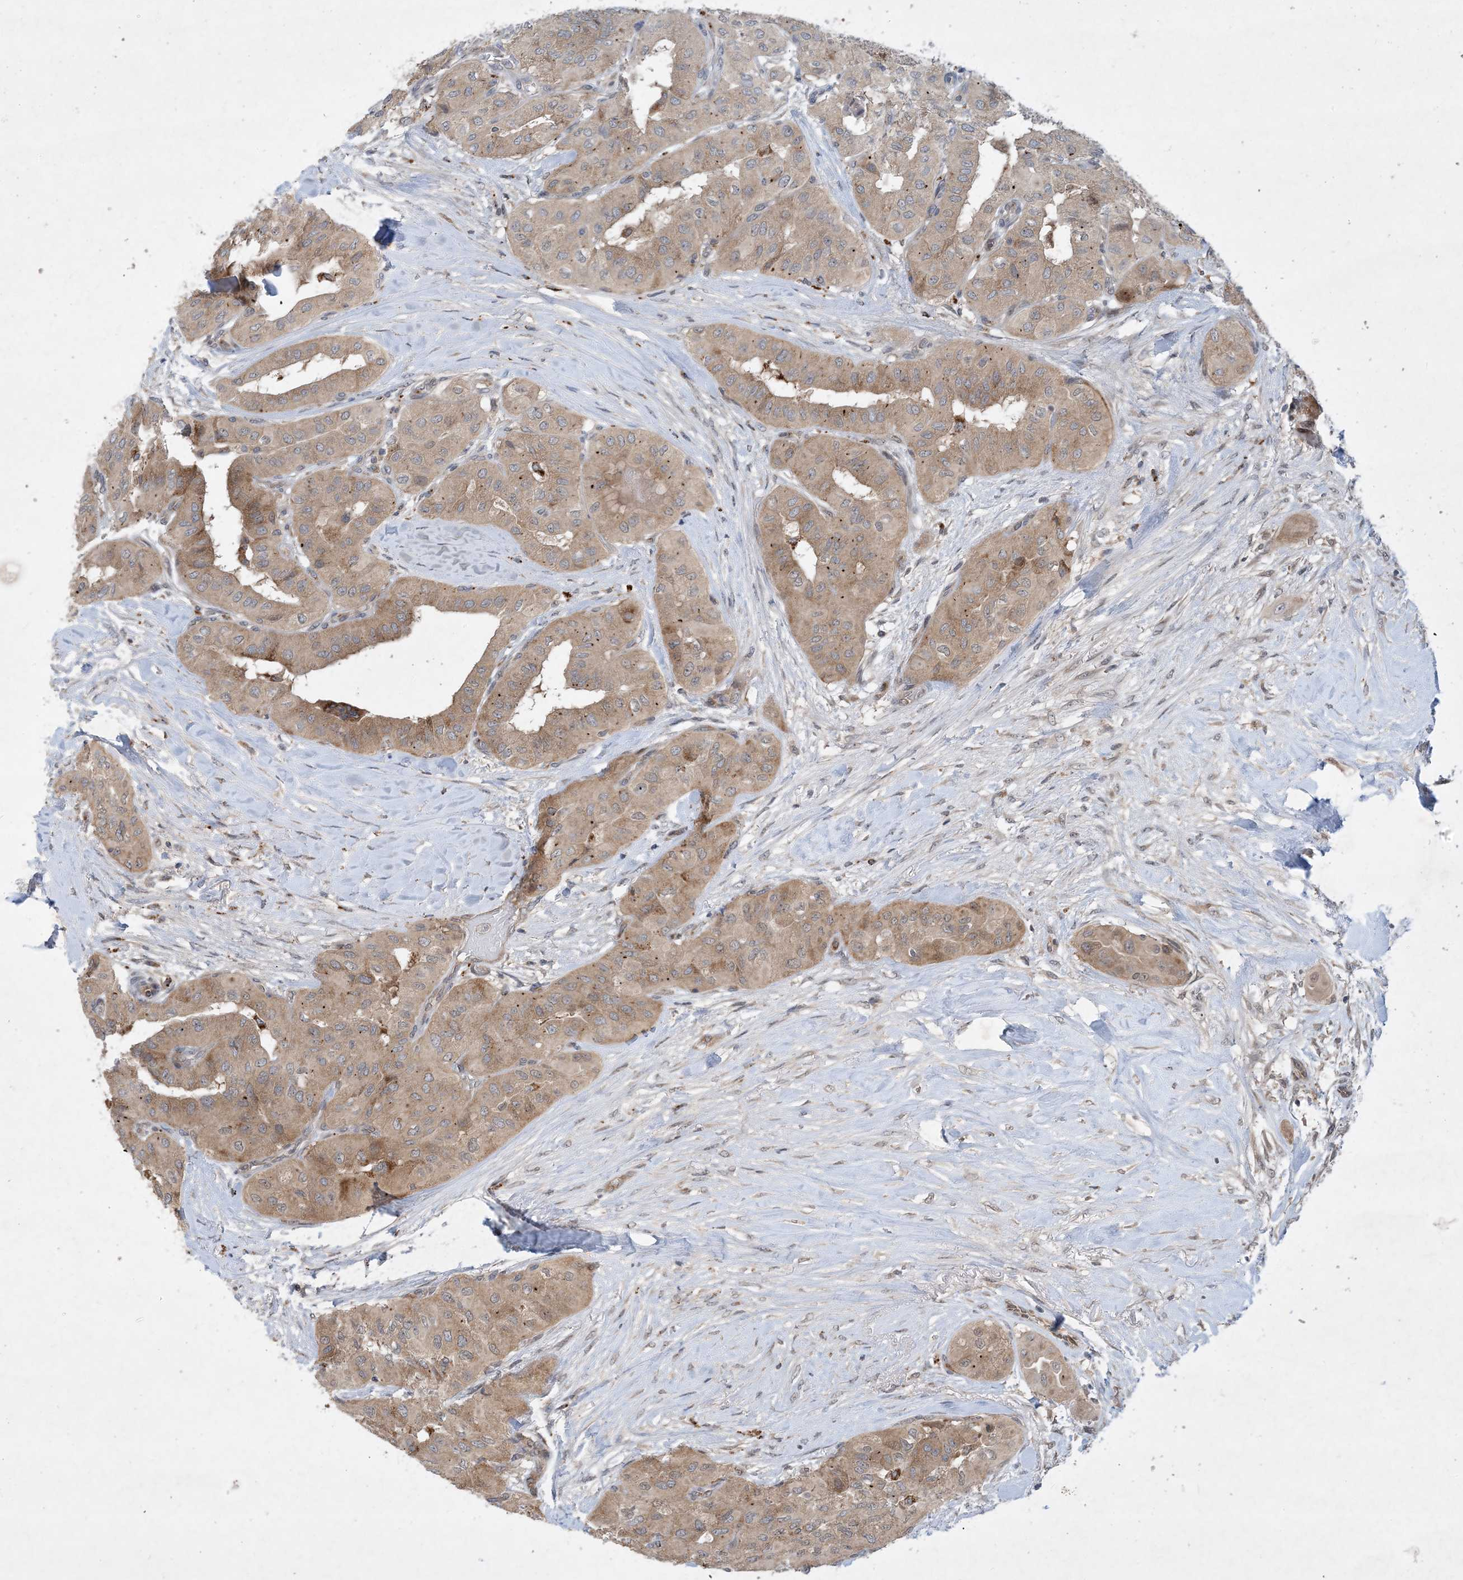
{"staining": {"intensity": "moderate", "quantity": ">75%", "location": "cytoplasmic/membranous"}, "tissue": "thyroid cancer", "cell_type": "Tumor cells", "image_type": "cancer", "snomed": [{"axis": "morphology", "description": "Papillary adenocarcinoma, NOS"}, {"axis": "topography", "description": "Thyroid gland"}], "caption": "Immunohistochemical staining of thyroid papillary adenocarcinoma displays medium levels of moderate cytoplasmic/membranous protein expression in about >75% of tumor cells. Immunohistochemistry stains the protein of interest in brown and the nuclei are stained blue.", "gene": "TINAG", "patient": {"sex": "female", "age": 59}}